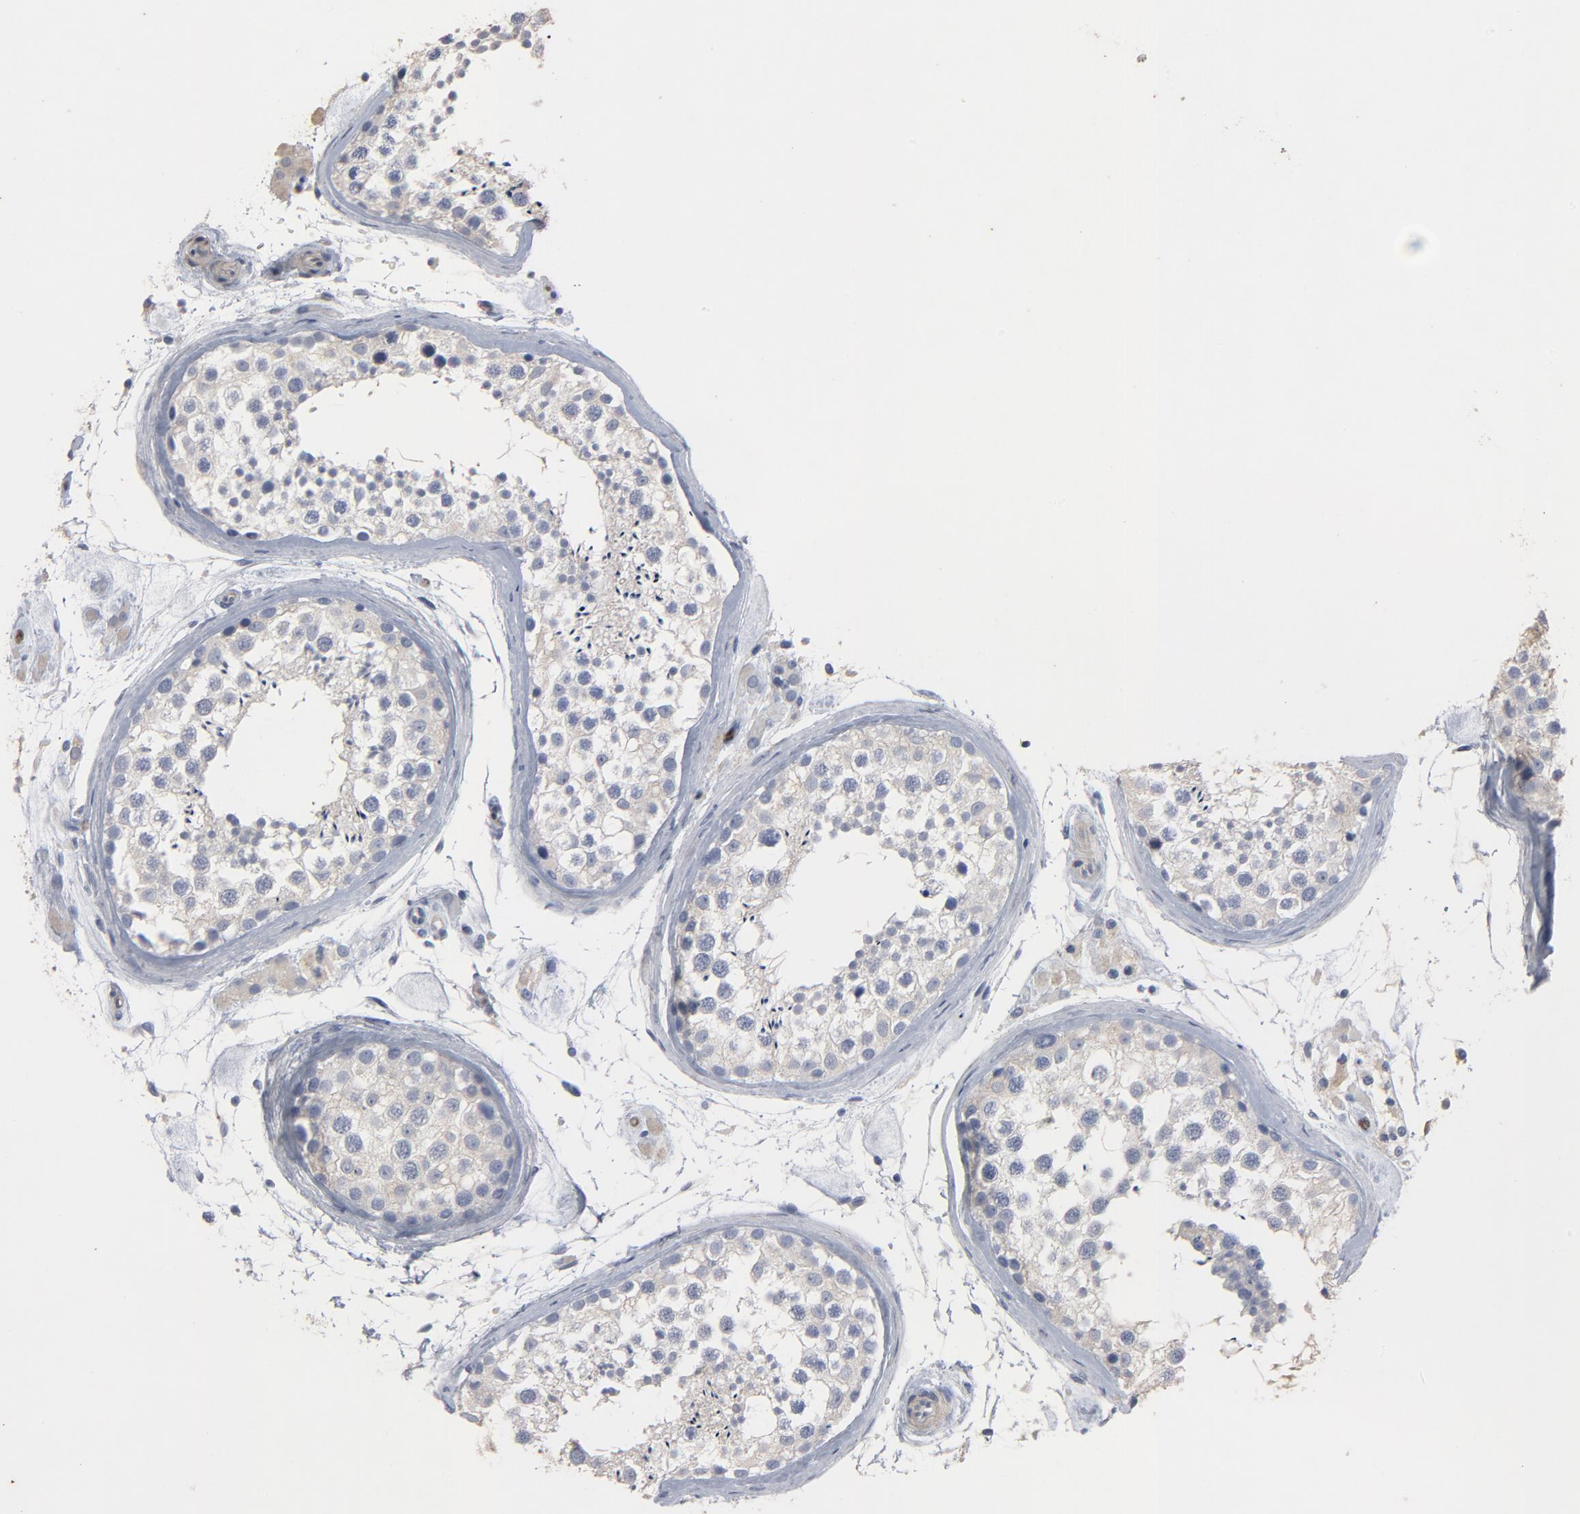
{"staining": {"intensity": "negative", "quantity": "none", "location": "none"}, "tissue": "testis", "cell_type": "Cells in seminiferous ducts", "image_type": "normal", "snomed": [{"axis": "morphology", "description": "Normal tissue, NOS"}, {"axis": "topography", "description": "Testis"}], "caption": "Testis was stained to show a protein in brown. There is no significant staining in cells in seminiferous ducts. (Immunohistochemistry (ihc), brightfield microscopy, high magnification).", "gene": "KDR", "patient": {"sex": "male", "age": 46}}